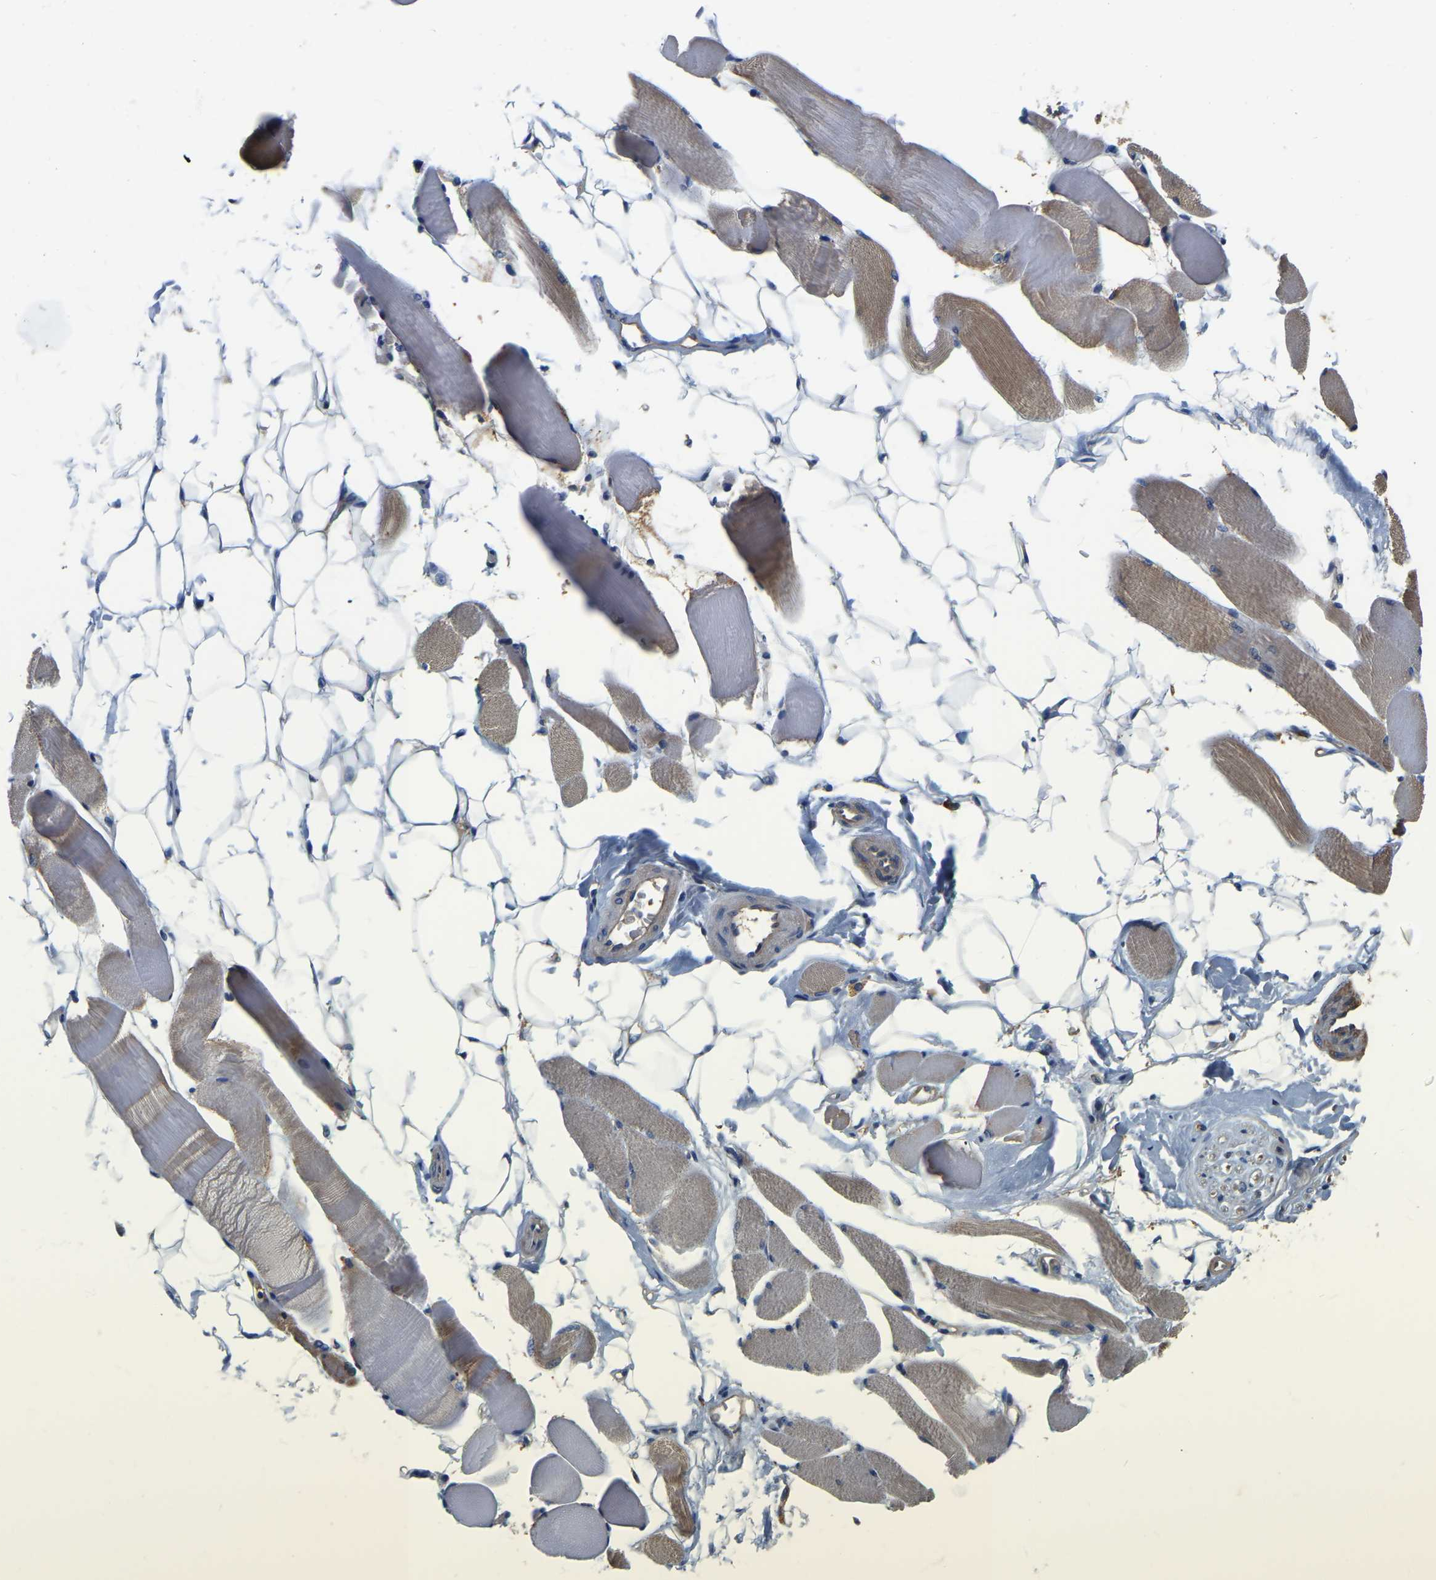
{"staining": {"intensity": "moderate", "quantity": "25%-75%", "location": "cytoplasmic/membranous"}, "tissue": "skeletal muscle", "cell_type": "Myocytes", "image_type": "normal", "snomed": [{"axis": "morphology", "description": "Normal tissue, NOS"}, {"axis": "topography", "description": "Skeletal muscle"}, {"axis": "topography", "description": "Peripheral nerve tissue"}], "caption": "Immunohistochemistry of benign human skeletal muscle shows medium levels of moderate cytoplasmic/membranous positivity in about 25%-75% of myocytes.", "gene": "GARS1", "patient": {"sex": "female", "age": 84}}